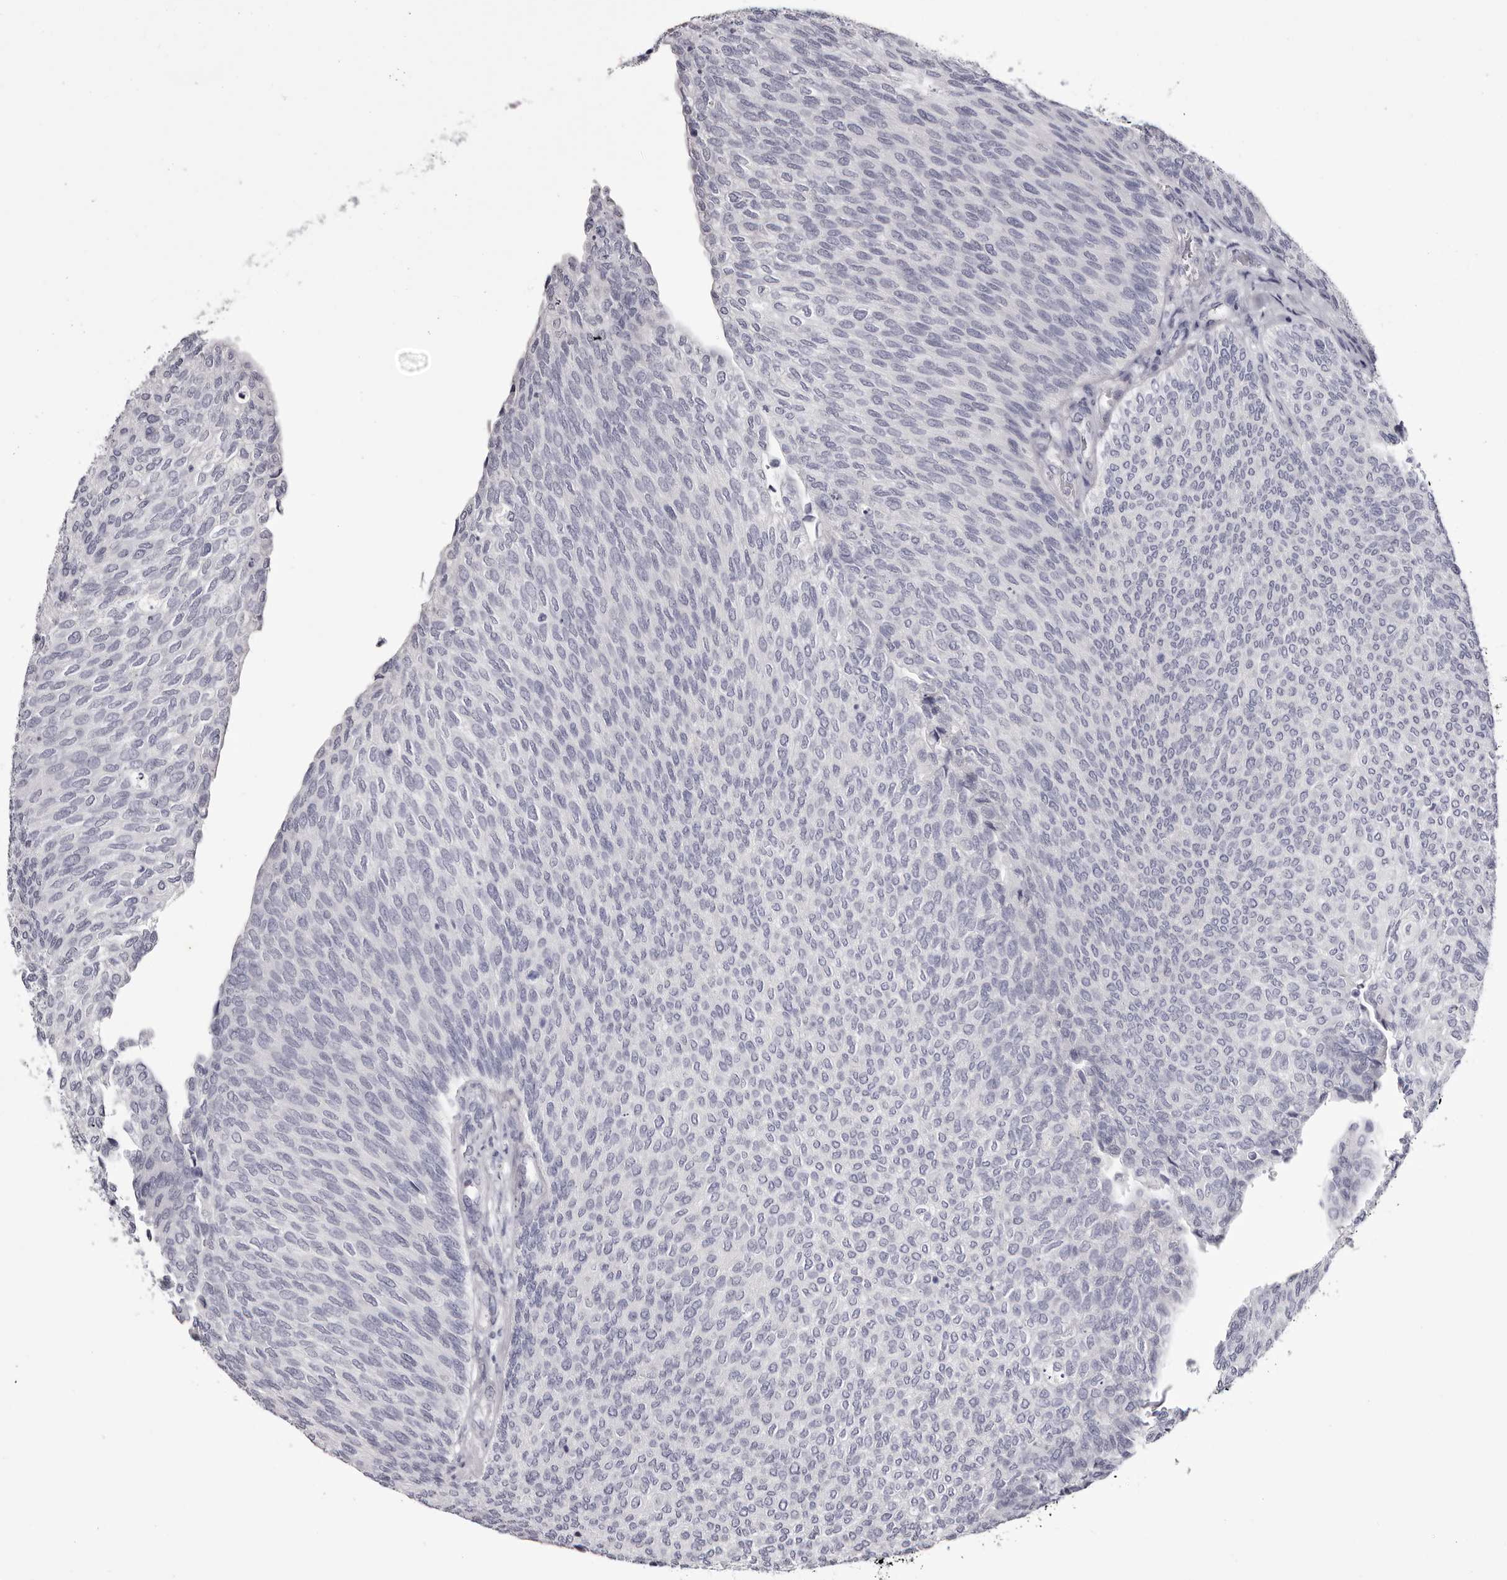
{"staining": {"intensity": "negative", "quantity": "none", "location": "none"}, "tissue": "urothelial cancer", "cell_type": "Tumor cells", "image_type": "cancer", "snomed": [{"axis": "morphology", "description": "Urothelial carcinoma, Low grade"}, {"axis": "topography", "description": "Urinary bladder"}], "caption": "Tumor cells show no significant protein expression in urothelial carcinoma (low-grade). (Immunohistochemistry, brightfield microscopy, high magnification).", "gene": "CA6", "patient": {"sex": "female", "age": 79}}